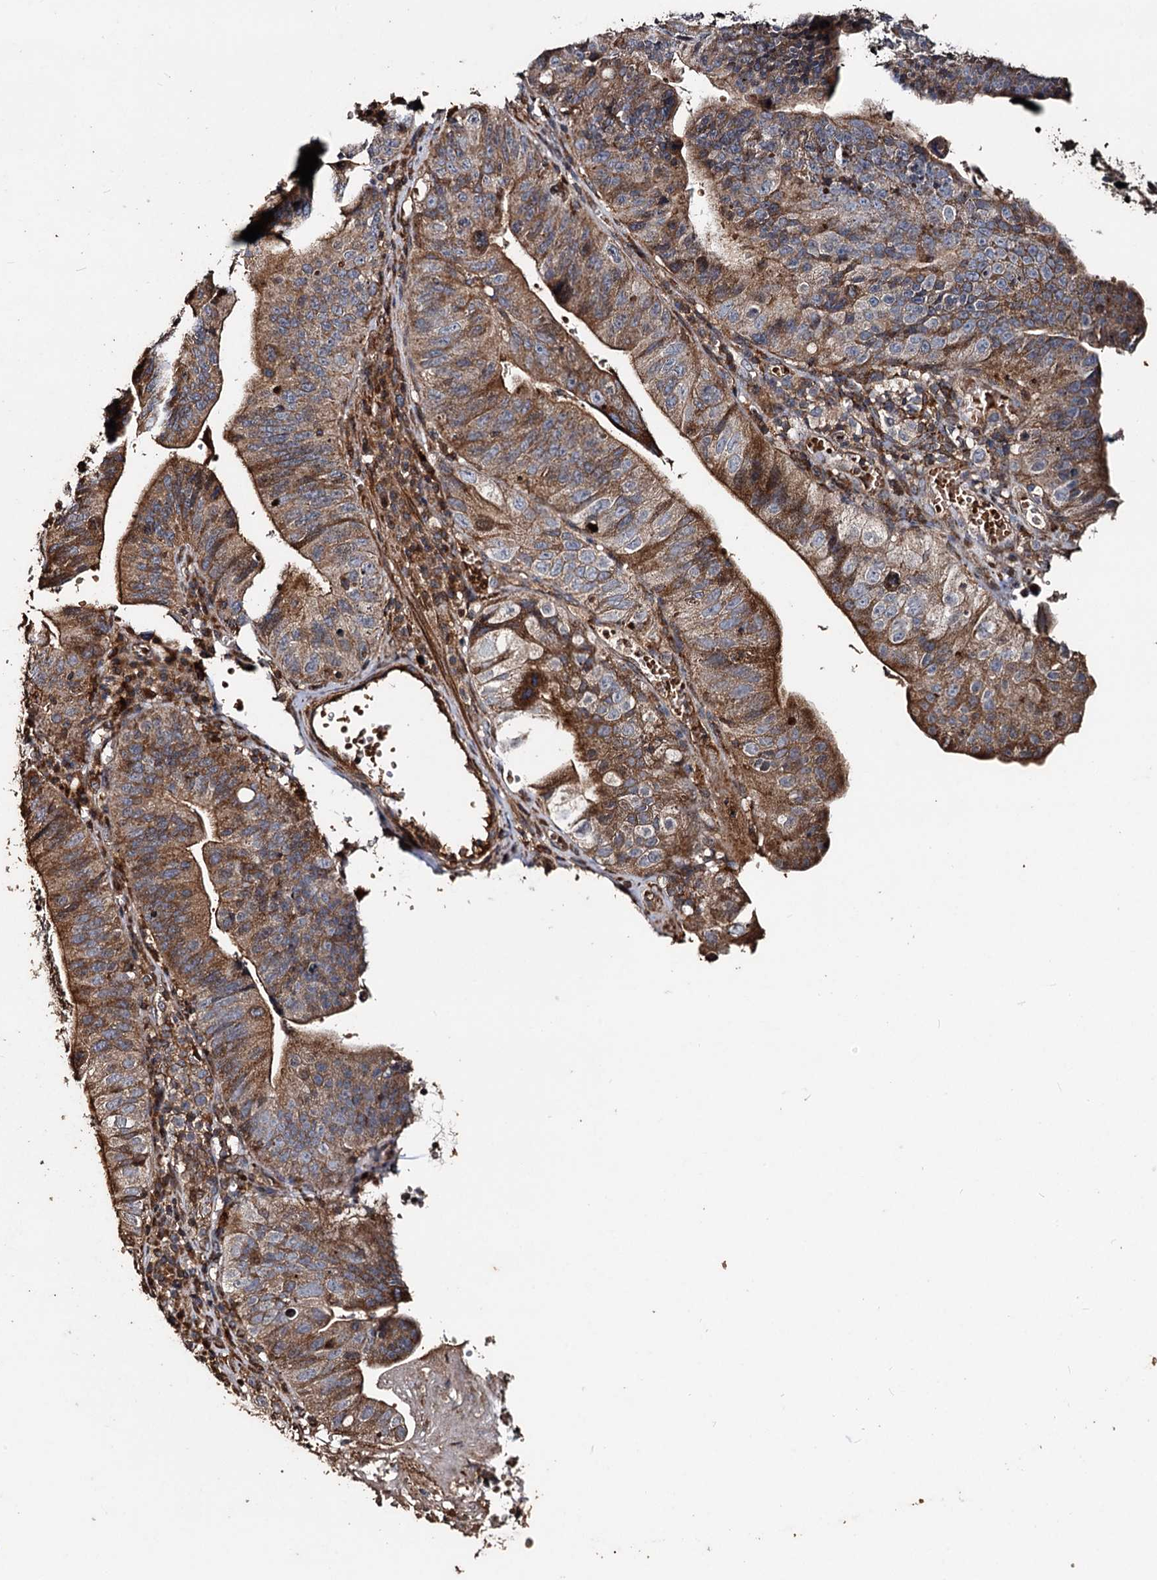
{"staining": {"intensity": "moderate", "quantity": ">75%", "location": "cytoplasmic/membranous"}, "tissue": "stomach cancer", "cell_type": "Tumor cells", "image_type": "cancer", "snomed": [{"axis": "morphology", "description": "Adenocarcinoma, NOS"}, {"axis": "topography", "description": "Stomach"}], "caption": "IHC photomicrograph of neoplastic tissue: stomach cancer stained using immunohistochemistry reveals medium levels of moderate protein expression localized specifically in the cytoplasmic/membranous of tumor cells, appearing as a cytoplasmic/membranous brown color.", "gene": "NOTCH2NLA", "patient": {"sex": "male", "age": 59}}